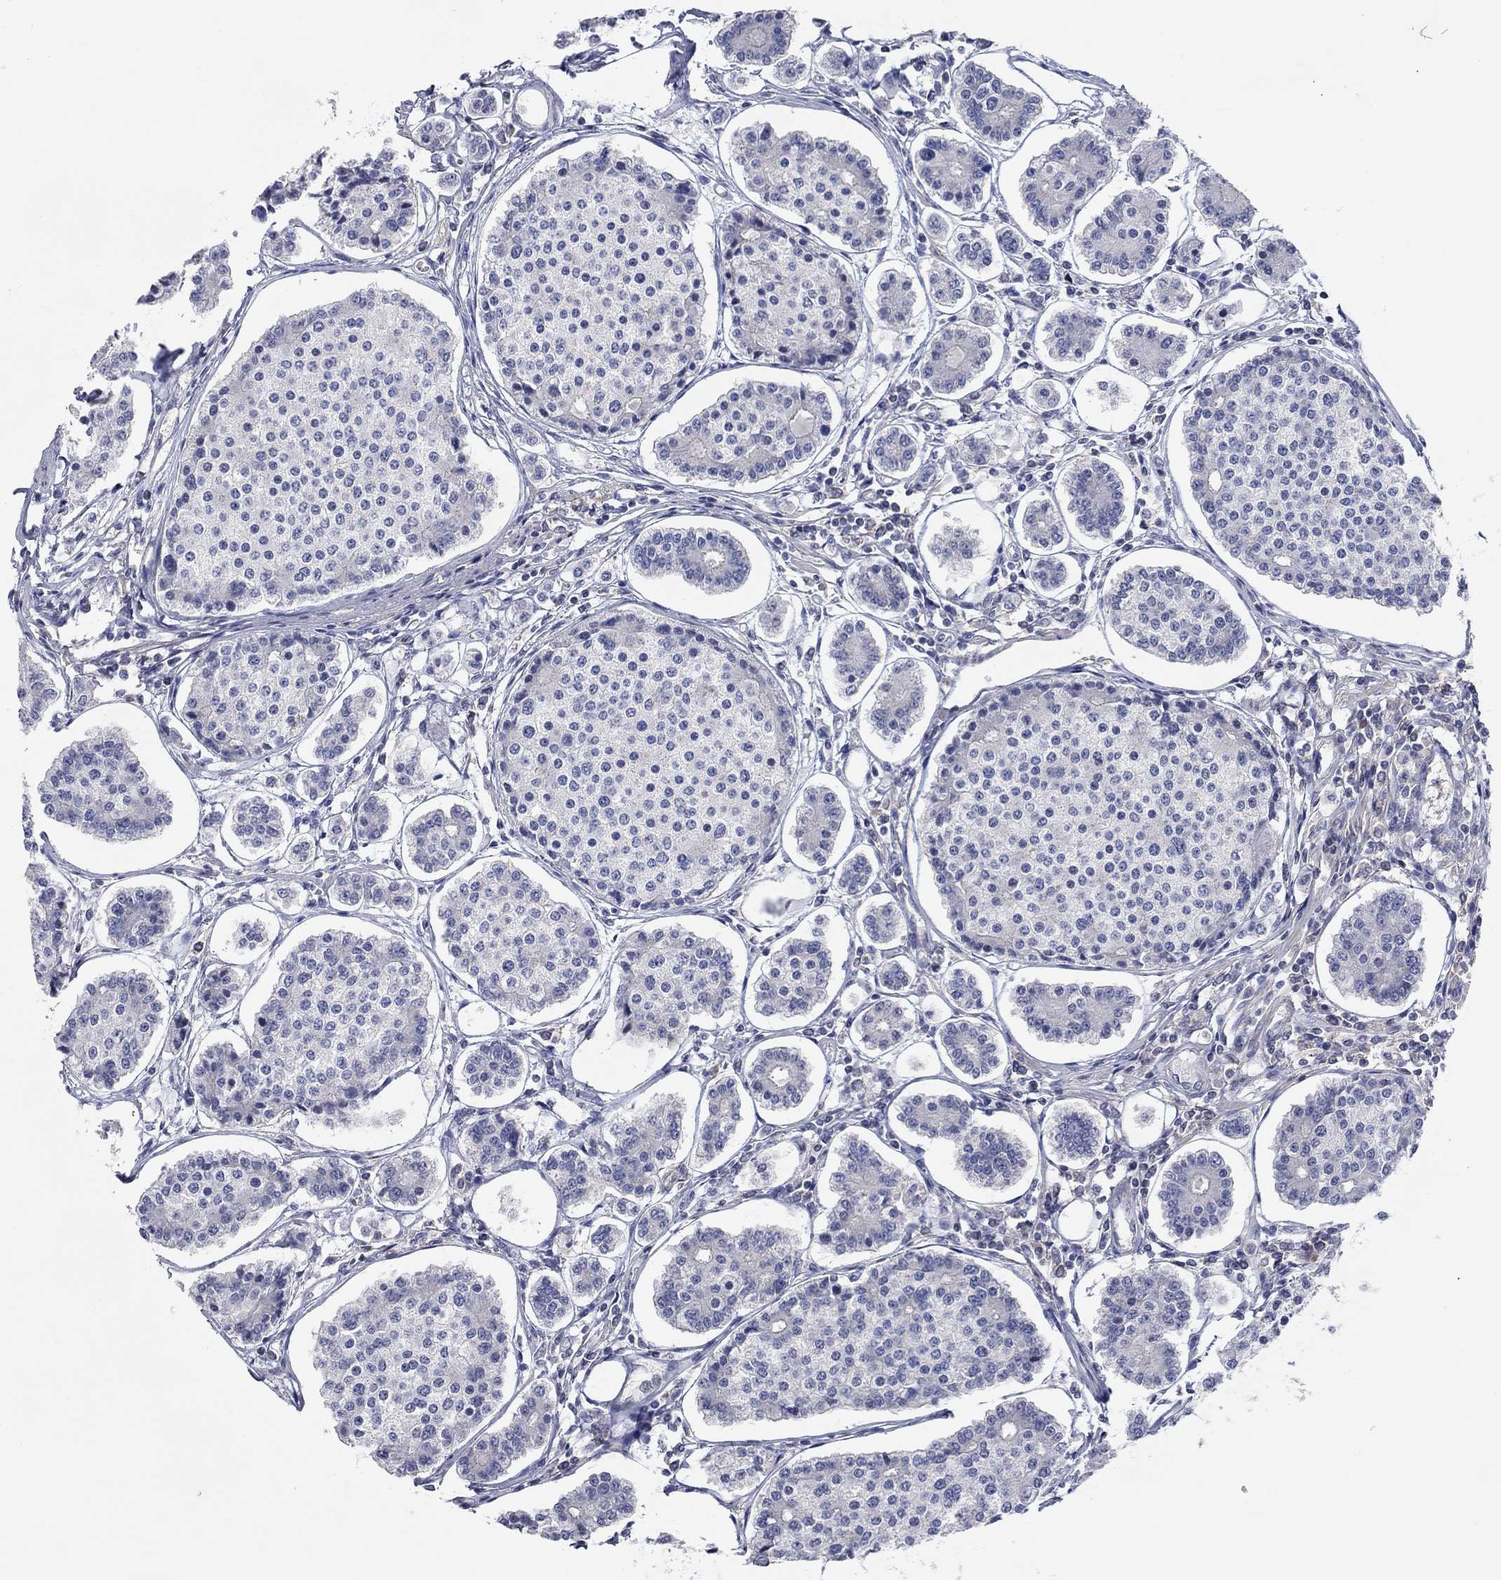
{"staining": {"intensity": "negative", "quantity": "none", "location": "none"}, "tissue": "carcinoid", "cell_type": "Tumor cells", "image_type": "cancer", "snomed": [{"axis": "morphology", "description": "Carcinoid, malignant, NOS"}, {"axis": "topography", "description": "Small intestine"}], "caption": "IHC micrograph of carcinoid stained for a protein (brown), which reveals no expression in tumor cells. The staining was performed using DAB to visualize the protein expression in brown, while the nuclei were stained in blue with hematoxylin (Magnification: 20x).", "gene": "PCDHGA10", "patient": {"sex": "female", "age": 65}}